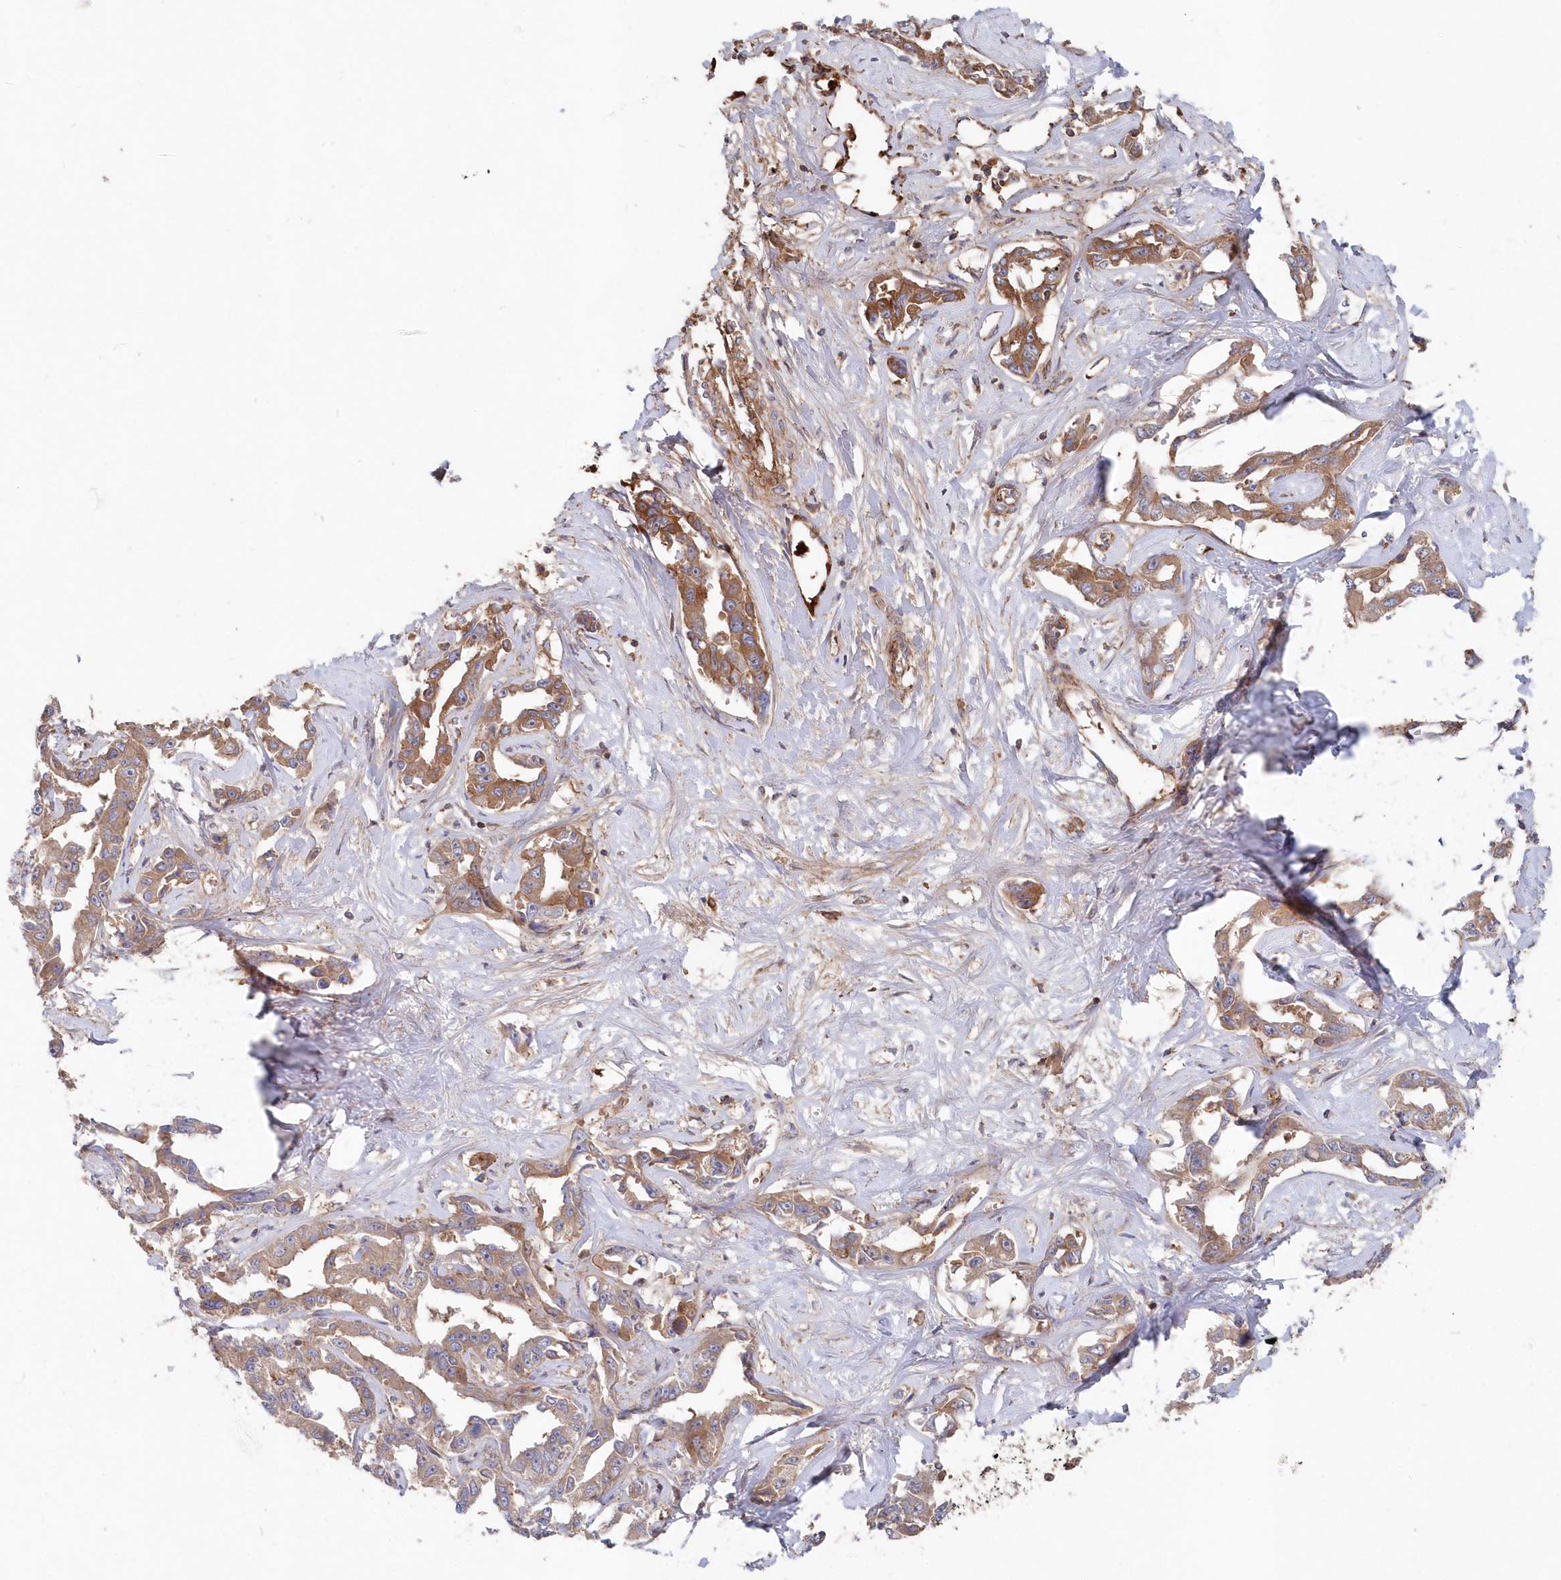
{"staining": {"intensity": "moderate", "quantity": ">75%", "location": "cytoplasmic/membranous"}, "tissue": "liver cancer", "cell_type": "Tumor cells", "image_type": "cancer", "snomed": [{"axis": "morphology", "description": "Cholangiocarcinoma"}, {"axis": "topography", "description": "Liver"}], "caption": "Human cholangiocarcinoma (liver) stained with a protein marker reveals moderate staining in tumor cells.", "gene": "ABHD14B", "patient": {"sex": "male", "age": 59}}